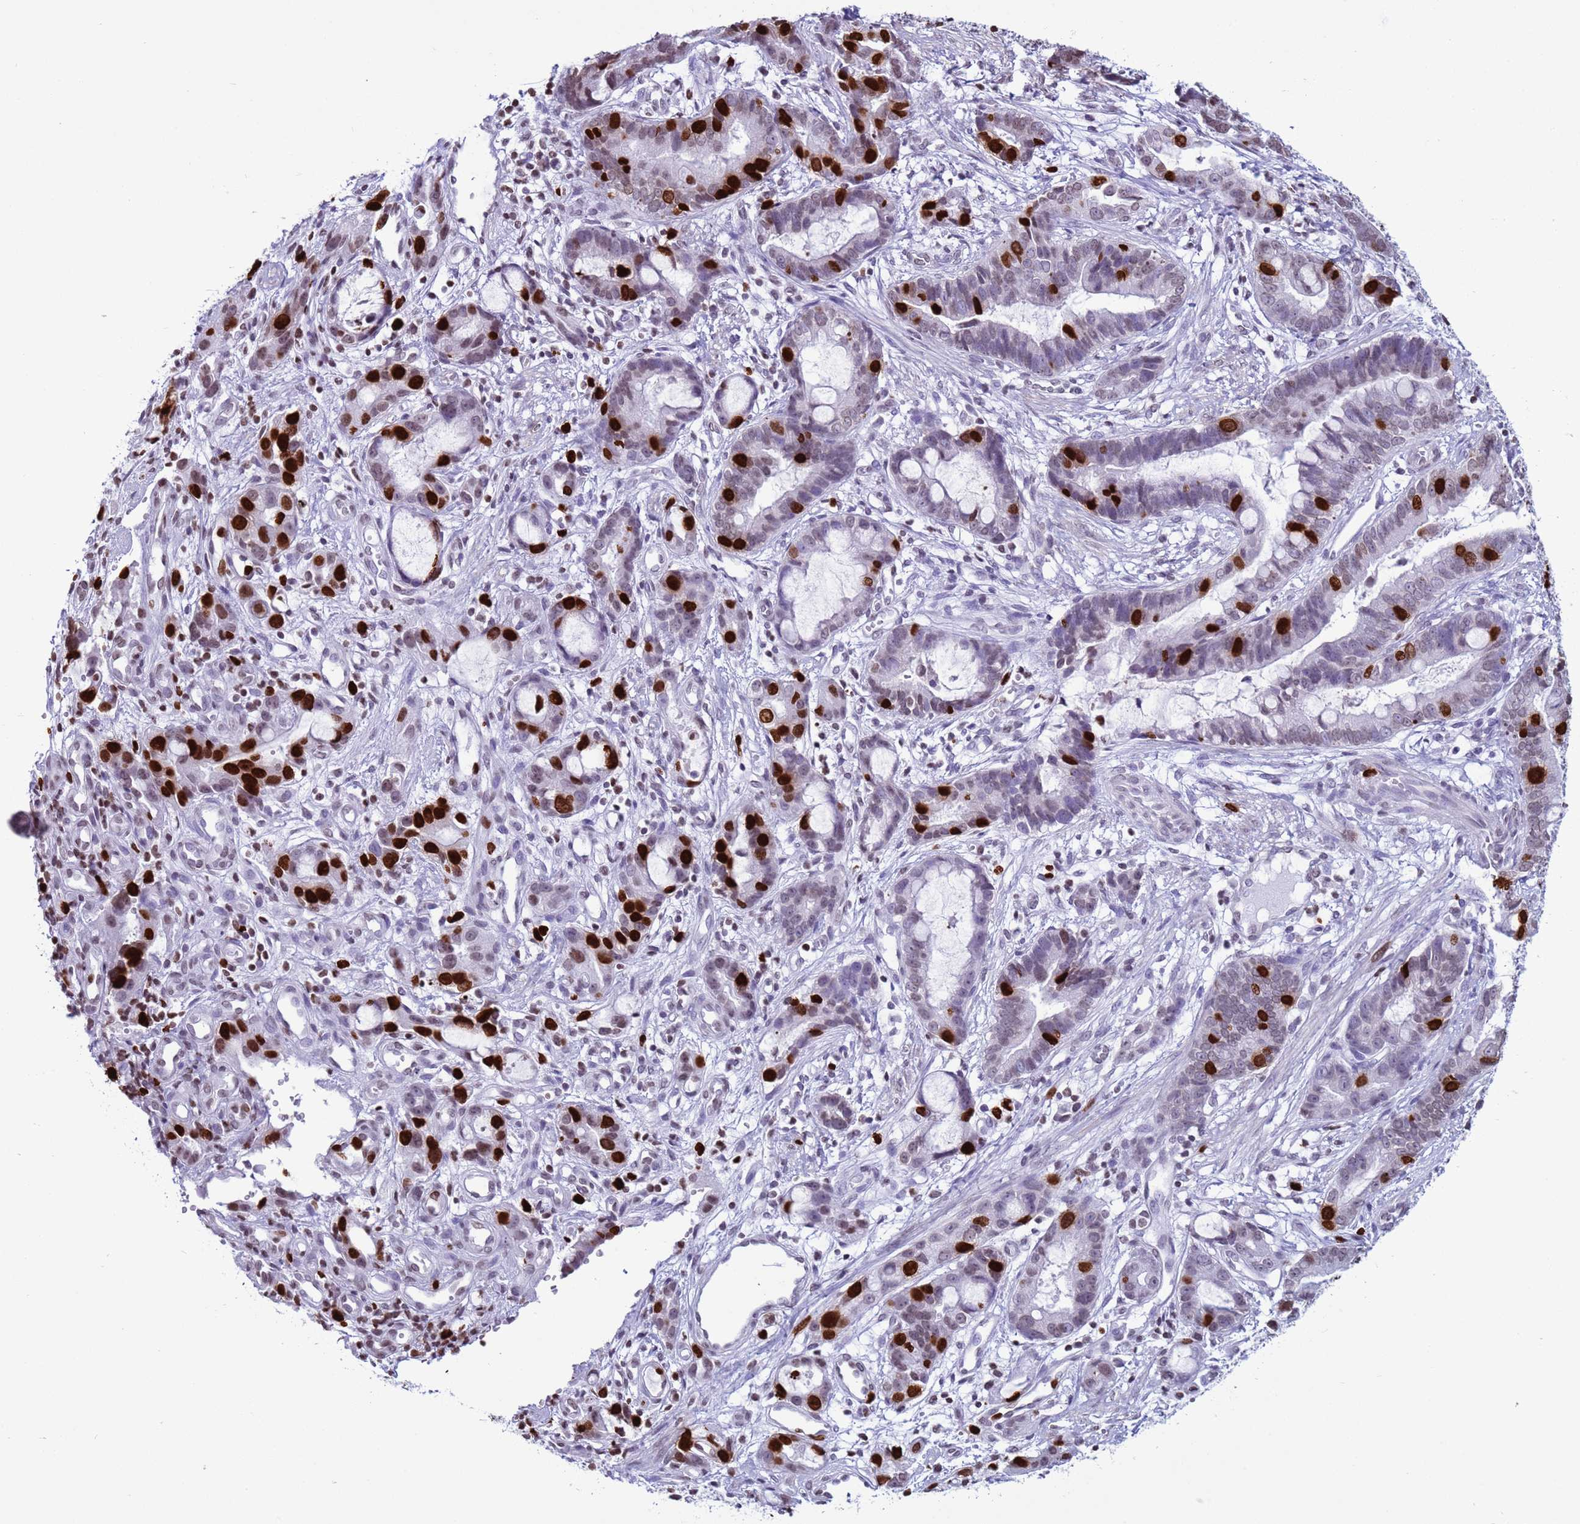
{"staining": {"intensity": "strong", "quantity": "25%-75%", "location": "nuclear"}, "tissue": "stomach cancer", "cell_type": "Tumor cells", "image_type": "cancer", "snomed": [{"axis": "morphology", "description": "Adenocarcinoma, NOS"}, {"axis": "topography", "description": "Stomach"}], "caption": "IHC (DAB (3,3'-diaminobenzidine)) staining of adenocarcinoma (stomach) displays strong nuclear protein expression in about 25%-75% of tumor cells.", "gene": "H4C8", "patient": {"sex": "male", "age": 55}}